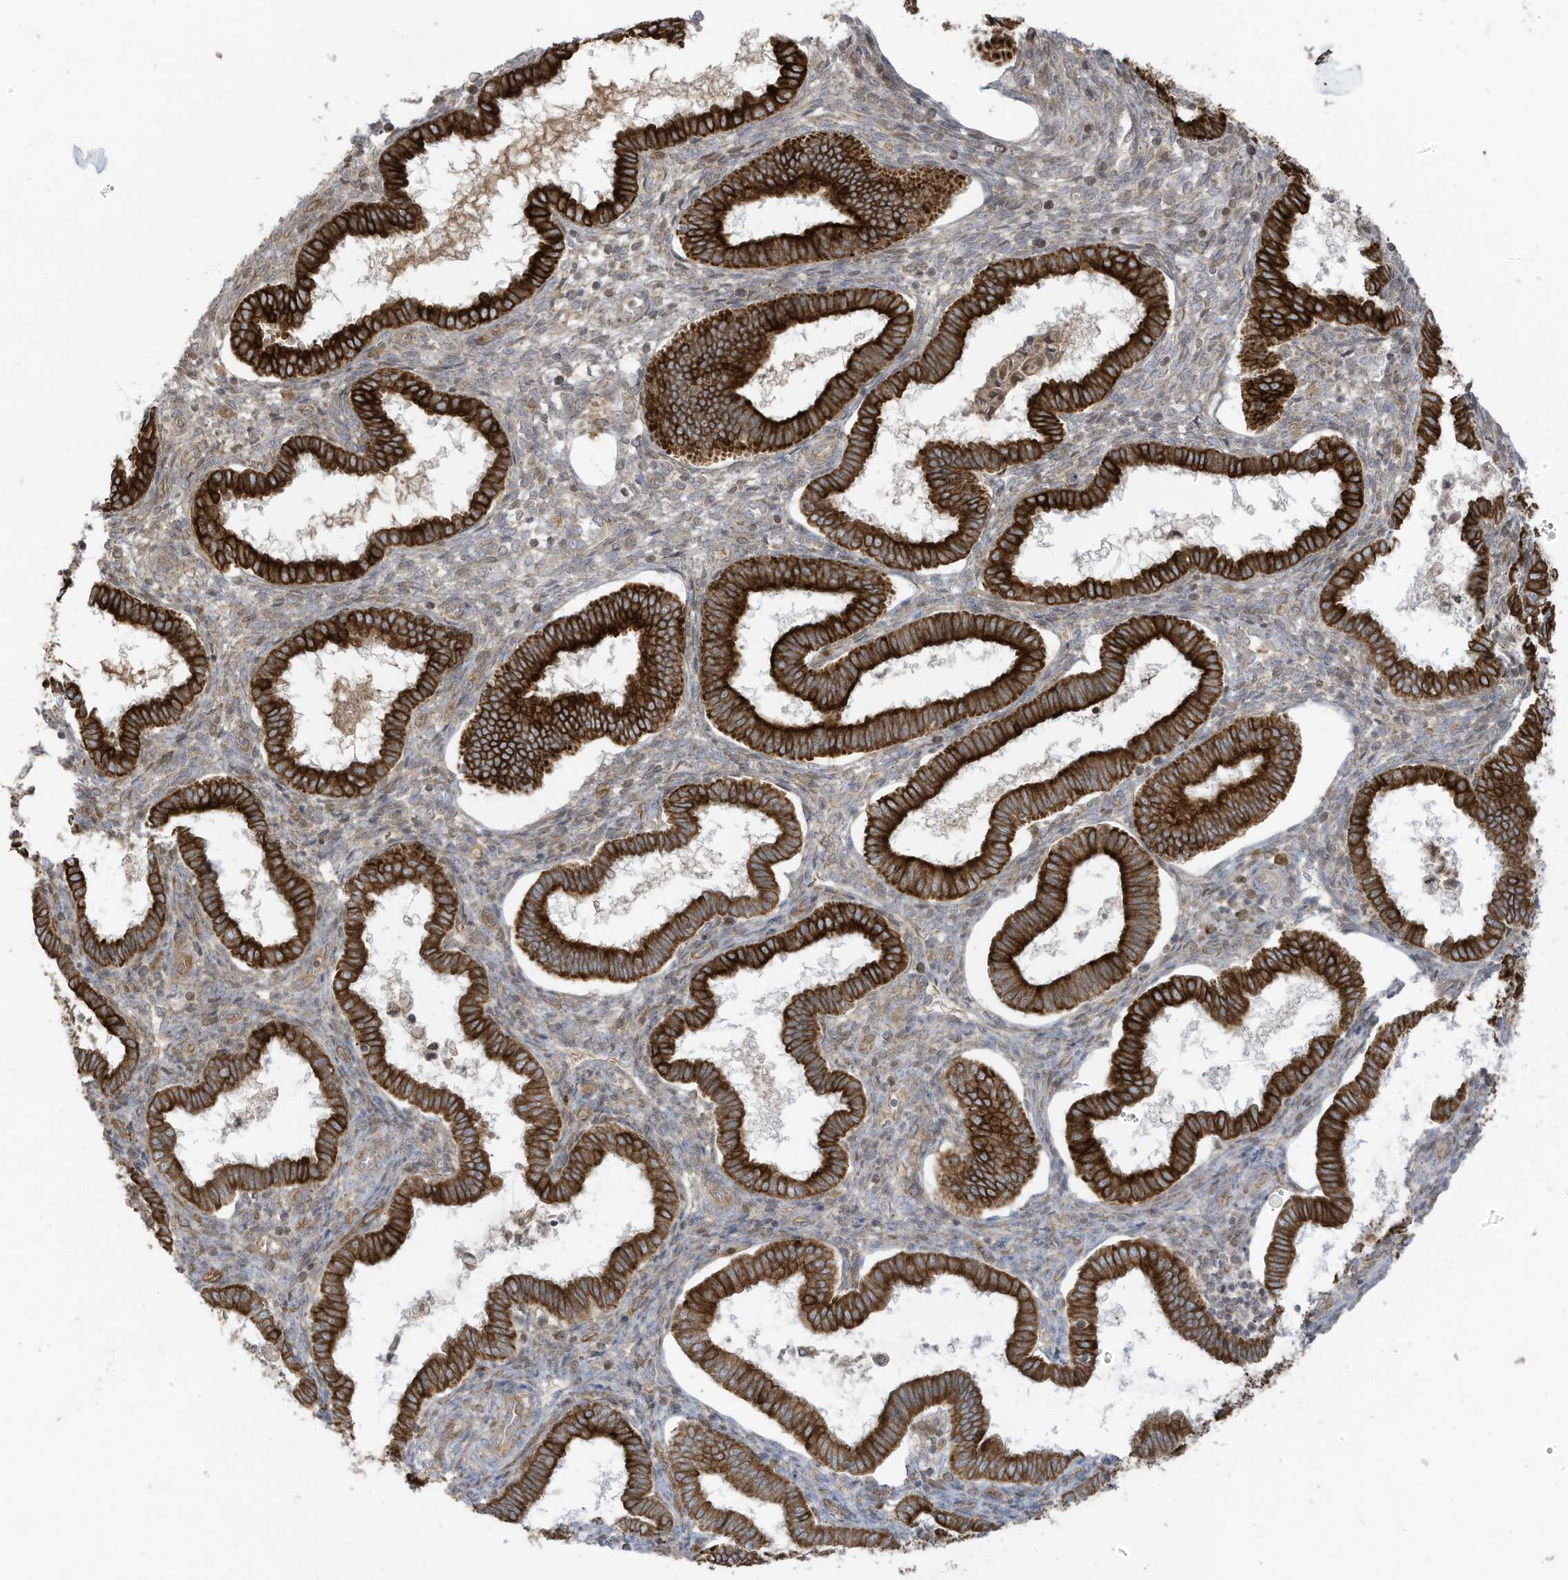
{"staining": {"intensity": "weak", "quantity": "25%-75%", "location": "cytoplasmic/membranous"}, "tissue": "endometrium", "cell_type": "Cells in endometrial stroma", "image_type": "normal", "snomed": [{"axis": "morphology", "description": "Normal tissue, NOS"}, {"axis": "topography", "description": "Endometrium"}], "caption": "Protein analysis of normal endometrium shows weak cytoplasmic/membranous staining in about 25%-75% of cells in endometrial stroma.", "gene": "CGAS", "patient": {"sex": "female", "age": 24}}